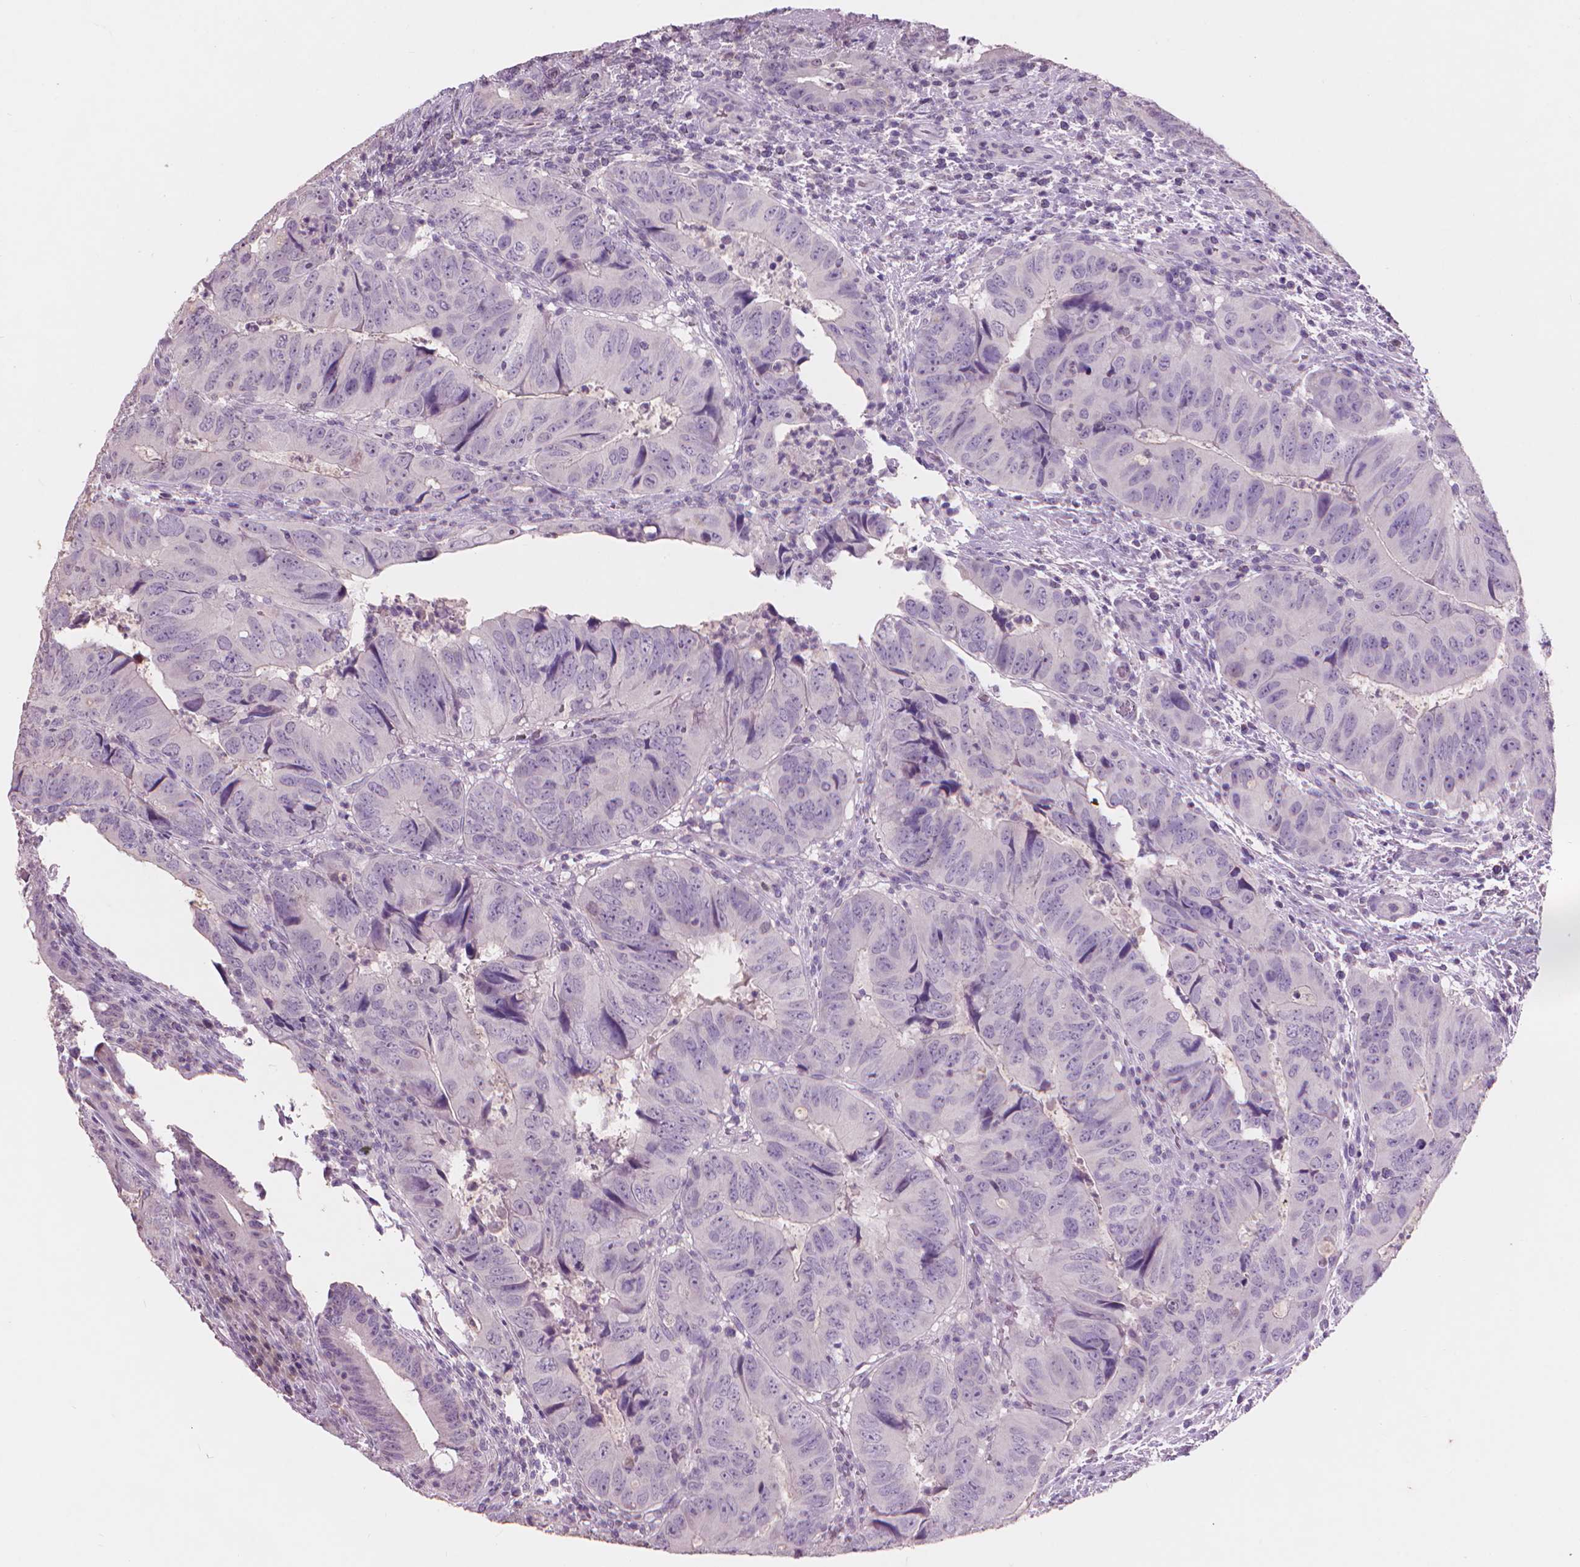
{"staining": {"intensity": "negative", "quantity": "none", "location": "none"}, "tissue": "colorectal cancer", "cell_type": "Tumor cells", "image_type": "cancer", "snomed": [{"axis": "morphology", "description": "Adenocarcinoma, NOS"}, {"axis": "topography", "description": "Colon"}], "caption": "Immunohistochemistry (IHC) image of colorectal adenocarcinoma stained for a protein (brown), which shows no expression in tumor cells.", "gene": "ENO2", "patient": {"sex": "male", "age": 79}}